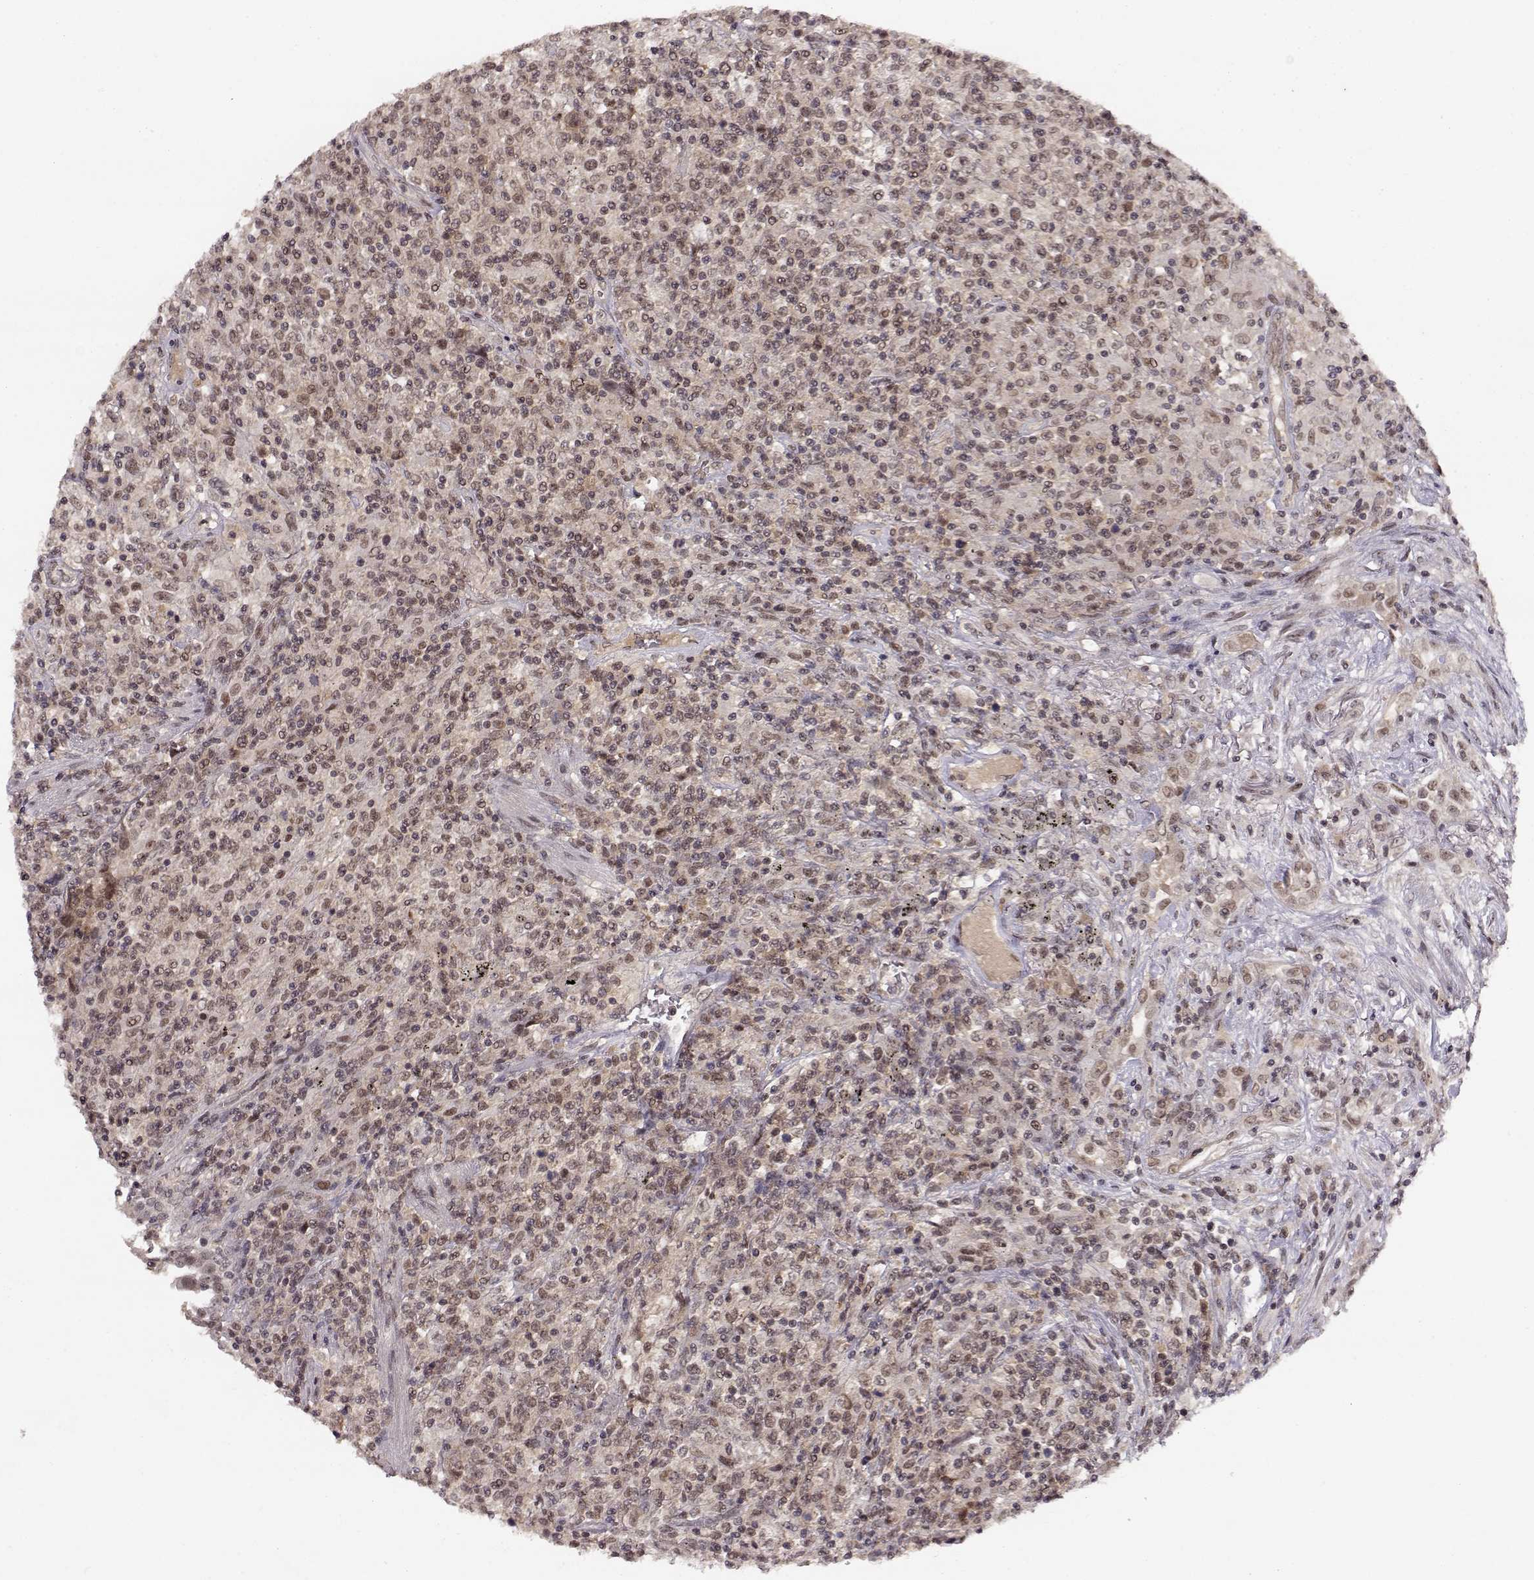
{"staining": {"intensity": "weak", "quantity": "25%-75%", "location": "cytoplasmic/membranous,nuclear"}, "tissue": "lymphoma", "cell_type": "Tumor cells", "image_type": "cancer", "snomed": [{"axis": "morphology", "description": "Malignant lymphoma, non-Hodgkin's type, High grade"}, {"axis": "topography", "description": "Lung"}], "caption": "Malignant lymphoma, non-Hodgkin's type (high-grade) stained with a brown dye demonstrates weak cytoplasmic/membranous and nuclear positive staining in approximately 25%-75% of tumor cells.", "gene": "CSNK2A1", "patient": {"sex": "male", "age": 79}}